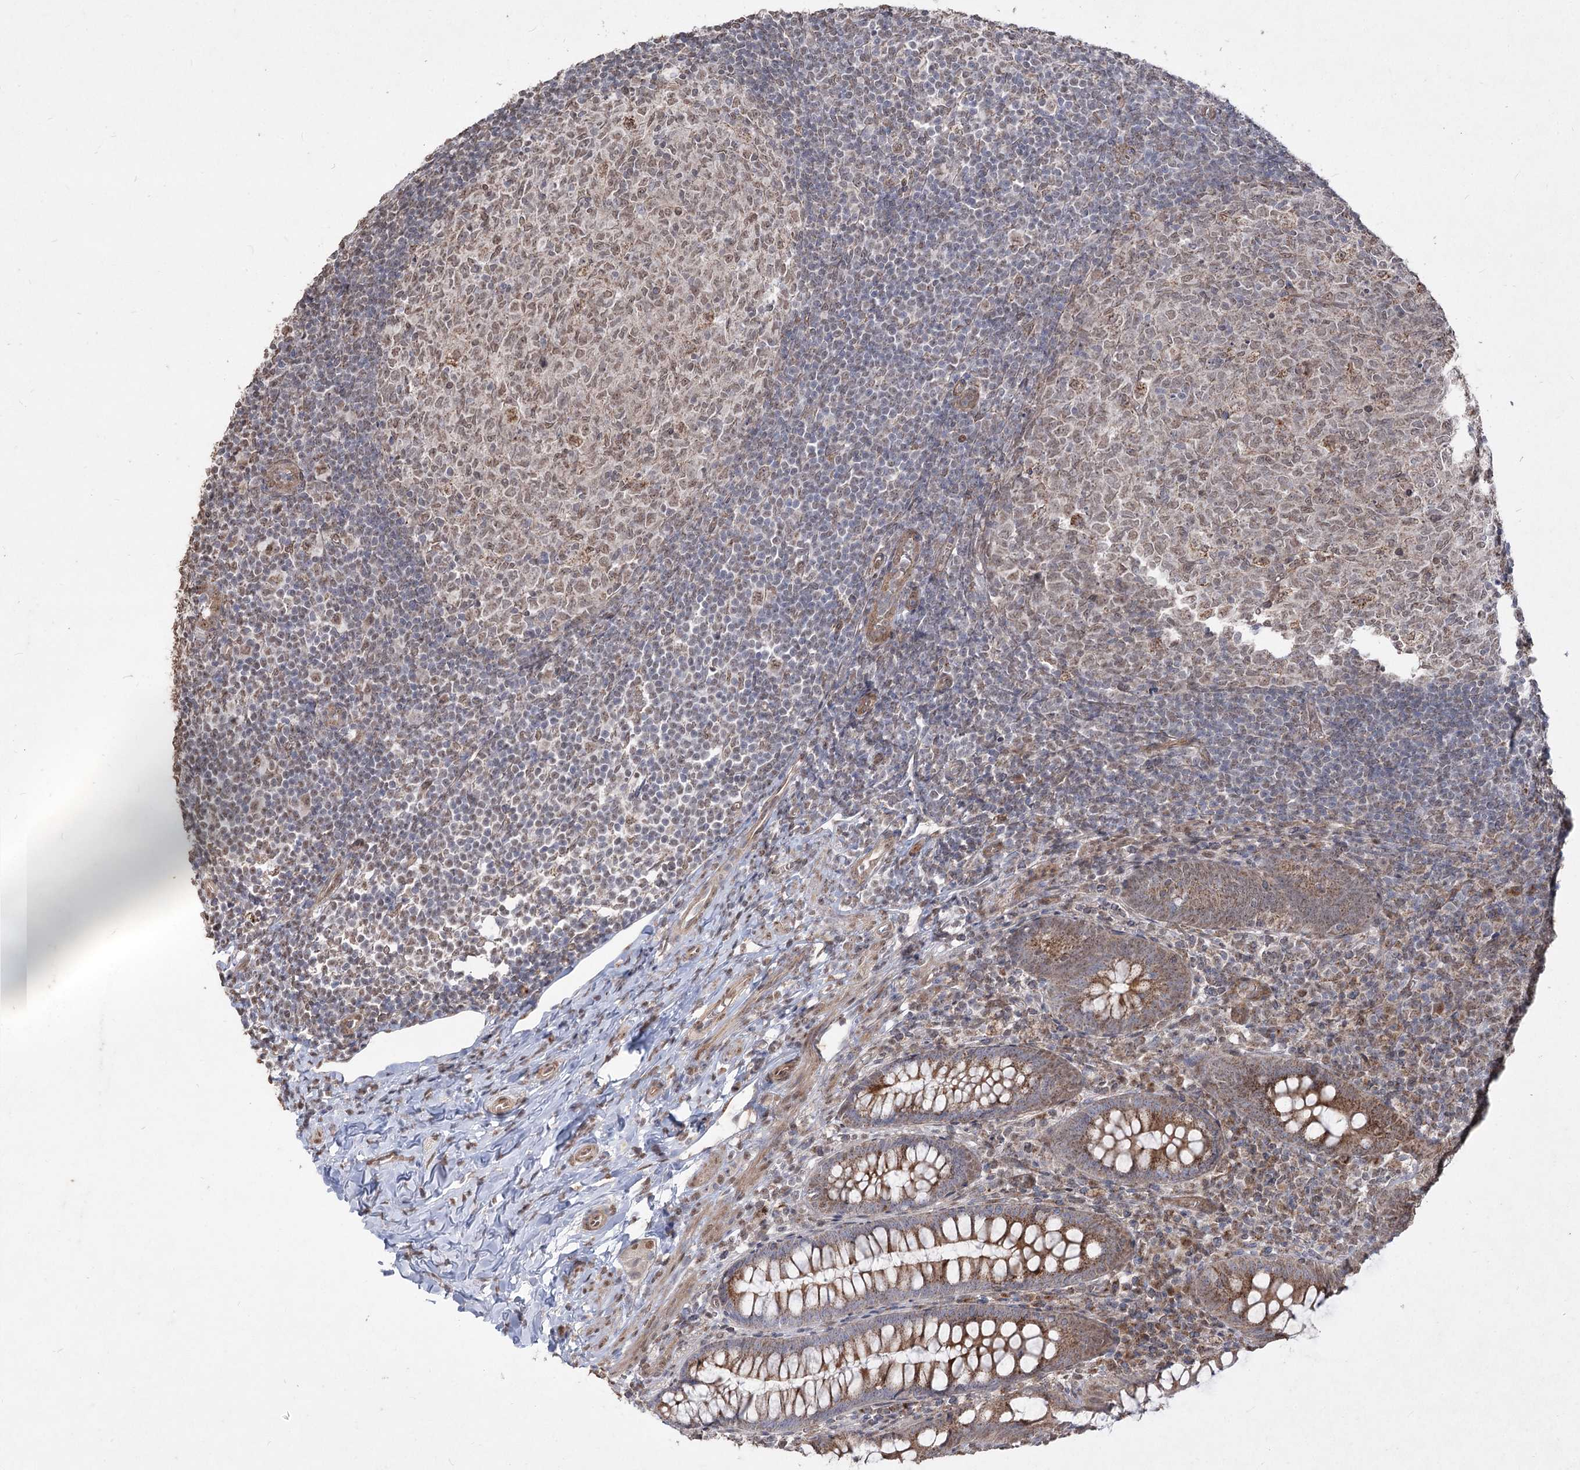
{"staining": {"intensity": "strong", "quantity": ">75%", "location": "cytoplasmic/membranous"}, "tissue": "appendix", "cell_type": "Glandular cells", "image_type": "normal", "snomed": [{"axis": "morphology", "description": "Normal tissue, NOS"}, {"axis": "topography", "description": "Appendix"}], "caption": "Immunohistochemical staining of unremarkable appendix displays high levels of strong cytoplasmic/membranous positivity in about >75% of glandular cells.", "gene": "ZSCAN23", "patient": {"sex": "male", "age": 14}}